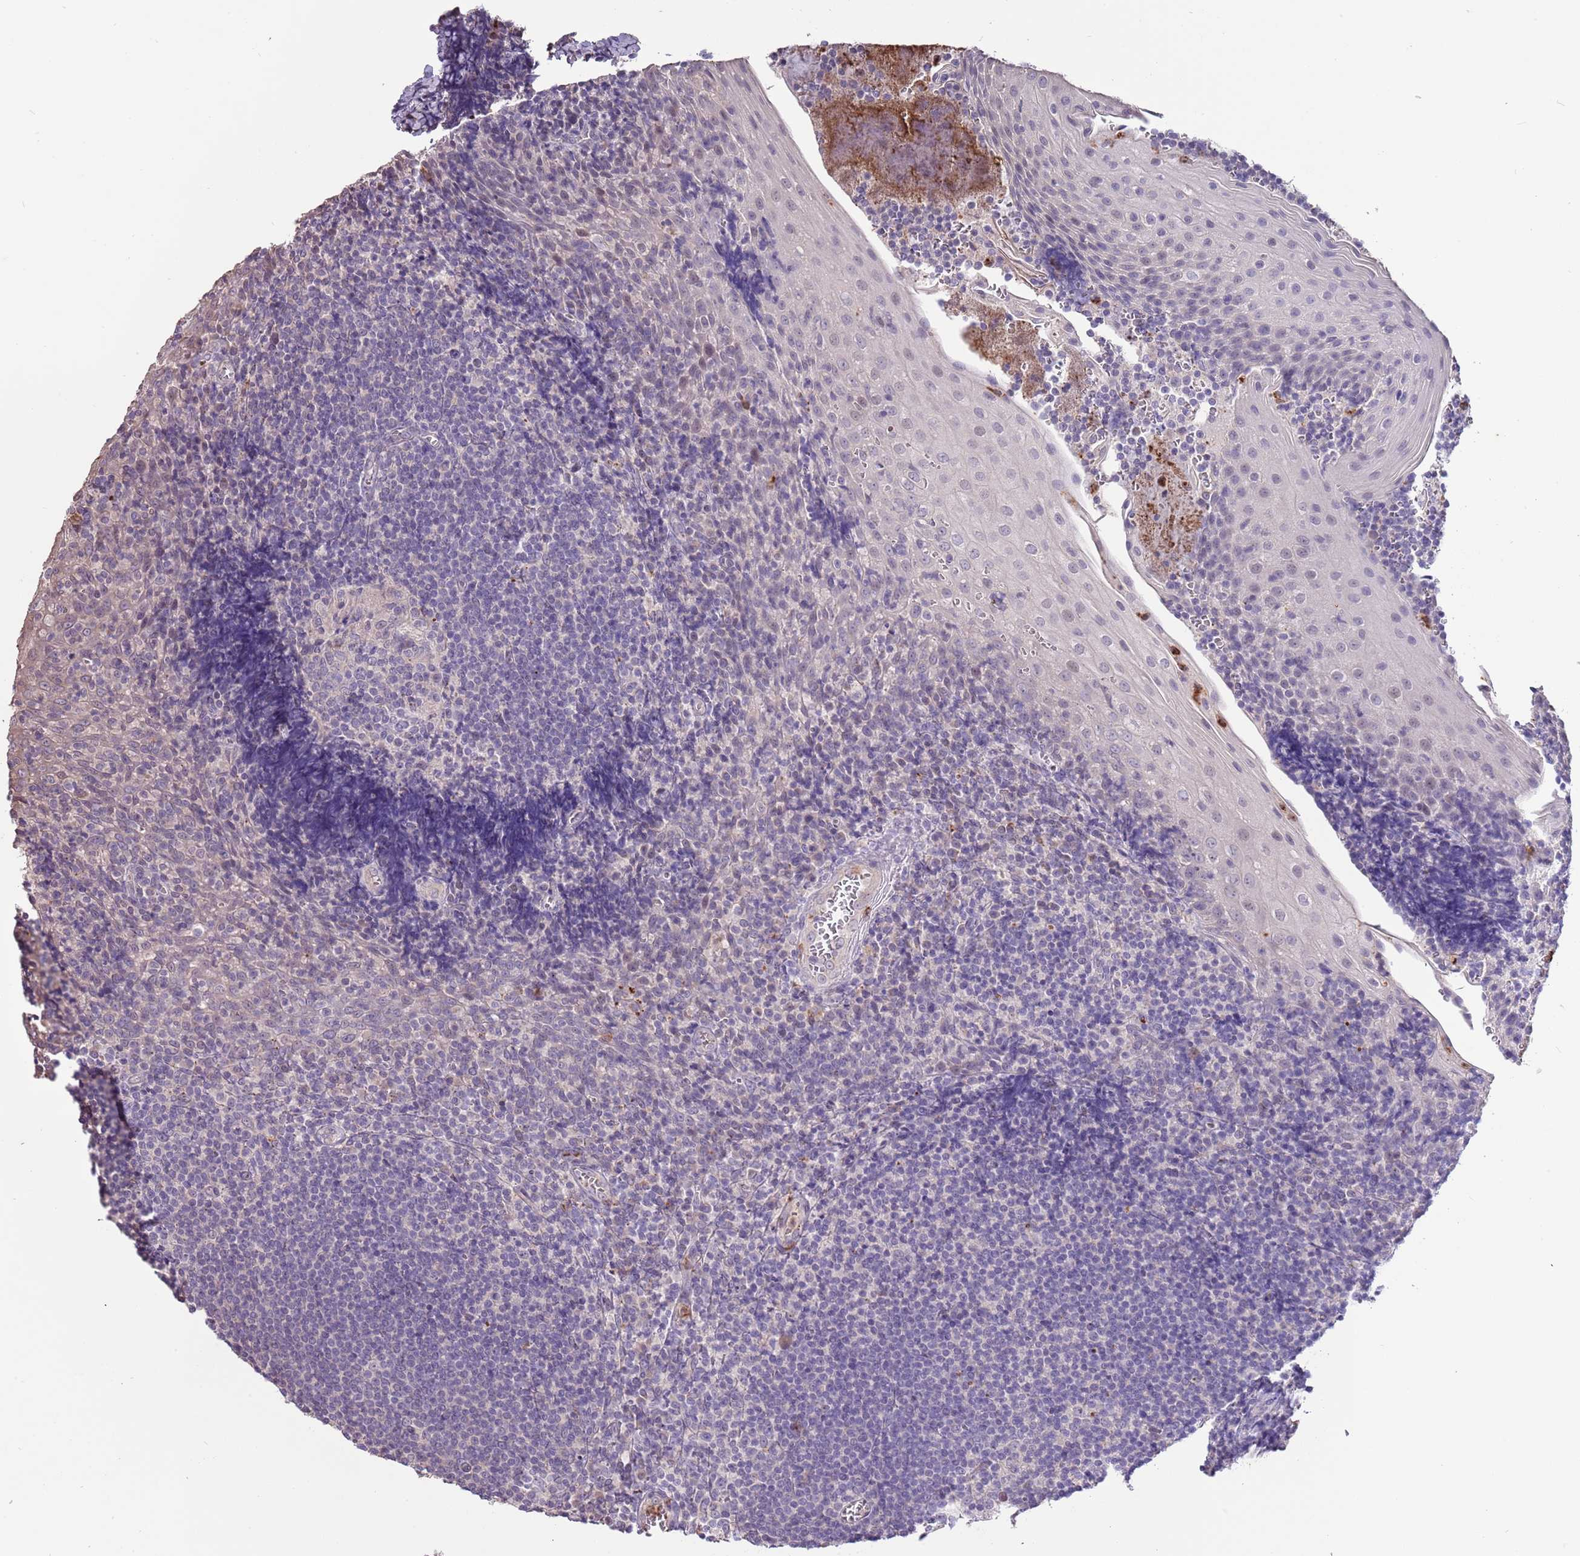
{"staining": {"intensity": "negative", "quantity": "none", "location": "none"}, "tissue": "tonsil", "cell_type": "Germinal center cells", "image_type": "normal", "snomed": [{"axis": "morphology", "description": "Normal tissue, NOS"}, {"axis": "topography", "description": "Tonsil"}], "caption": "Germinal center cells are negative for brown protein staining in benign tonsil. (DAB (3,3'-diaminobenzidine) IHC with hematoxylin counter stain).", "gene": "P2RY13", "patient": {"sex": "male", "age": 27}}